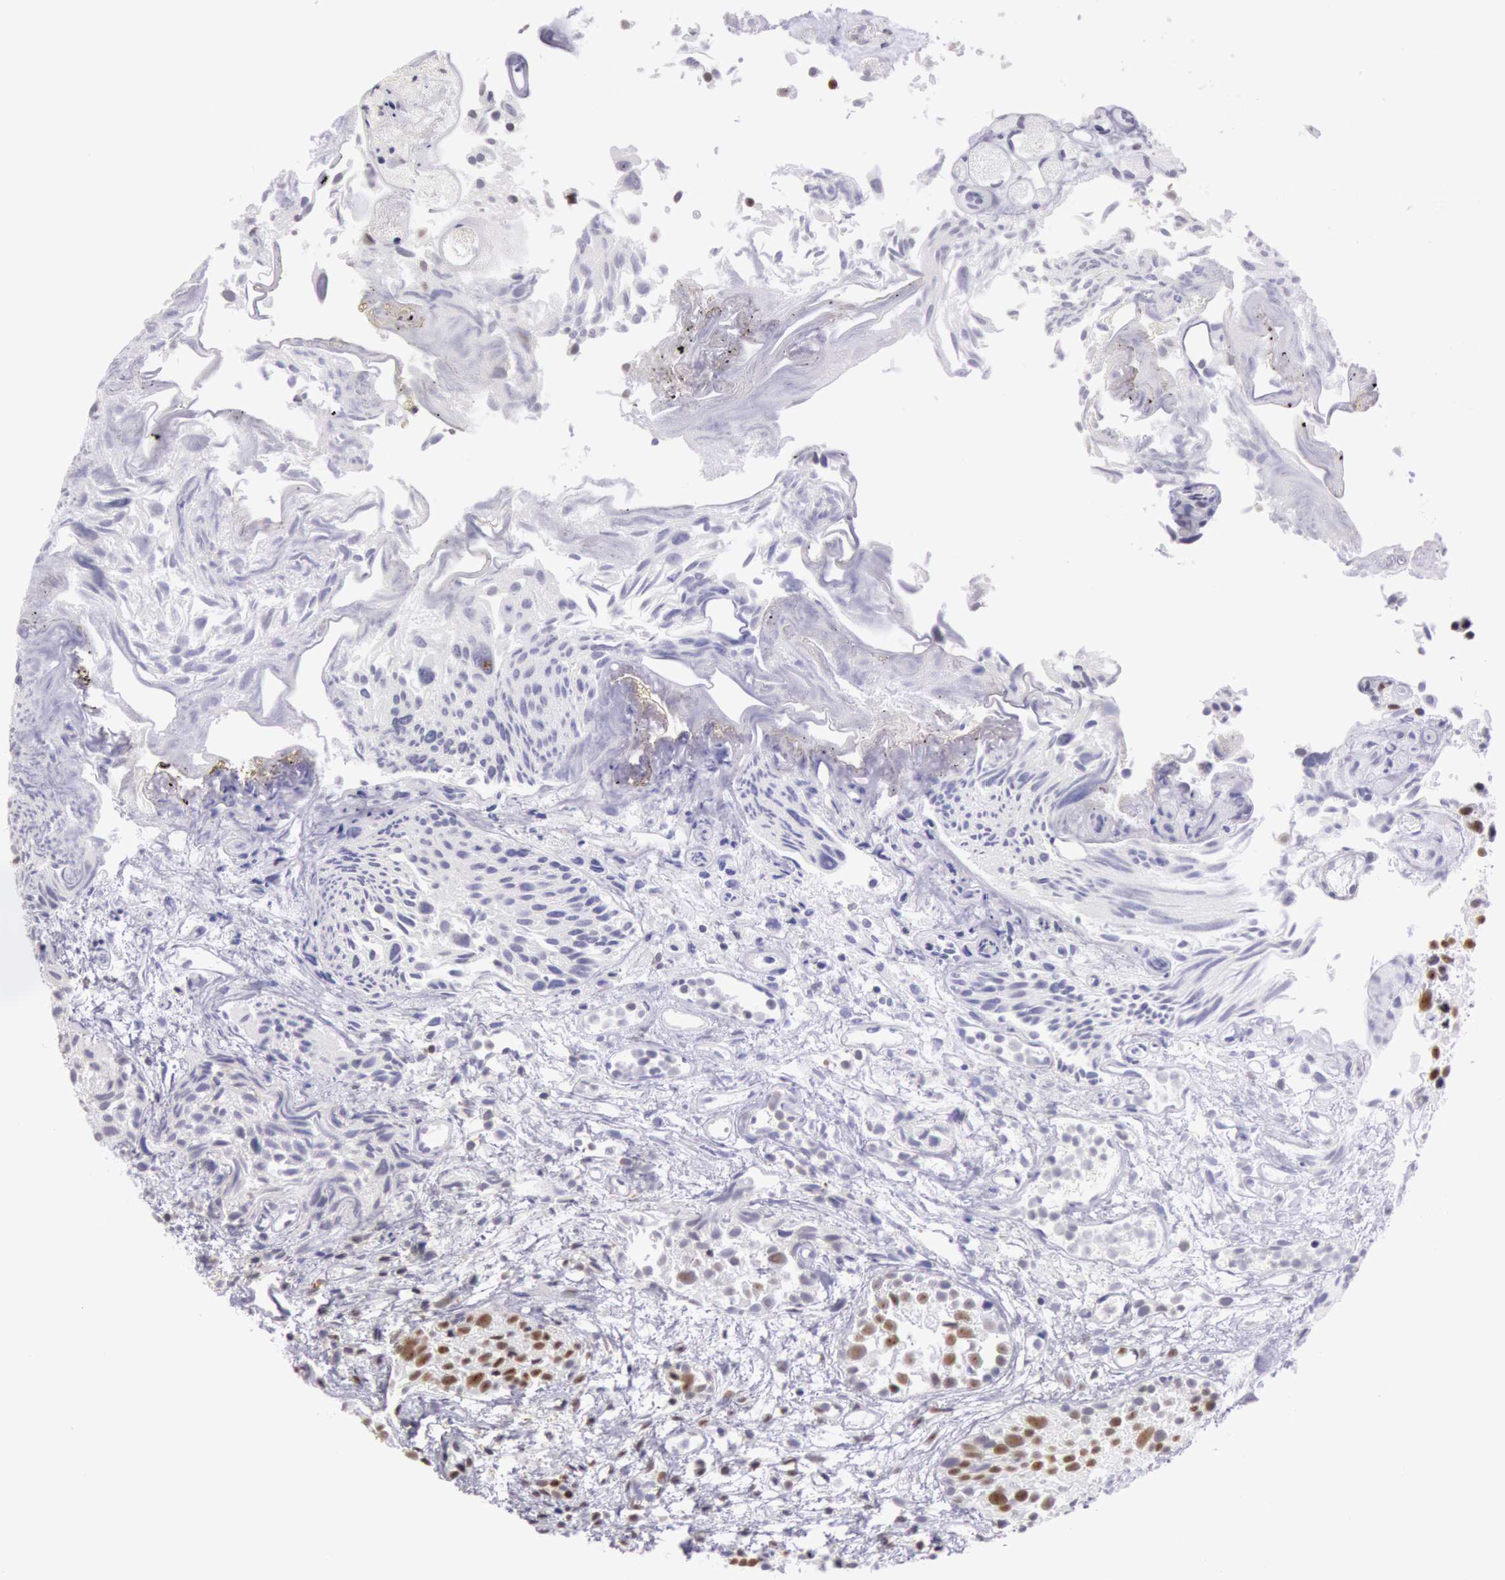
{"staining": {"intensity": "moderate", "quantity": "<25%", "location": "nuclear"}, "tissue": "urothelial cancer", "cell_type": "Tumor cells", "image_type": "cancer", "snomed": [{"axis": "morphology", "description": "Urothelial carcinoma, High grade"}, {"axis": "topography", "description": "Urinary bladder"}], "caption": "The histopathology image demonstrates staining of high-grade urothelial carcinoma, revealing moderate nuclear protein expression (brown color) within tumor cells.", "gene": "HIF1A", "patient": {"sex": "female", "age": 78}}